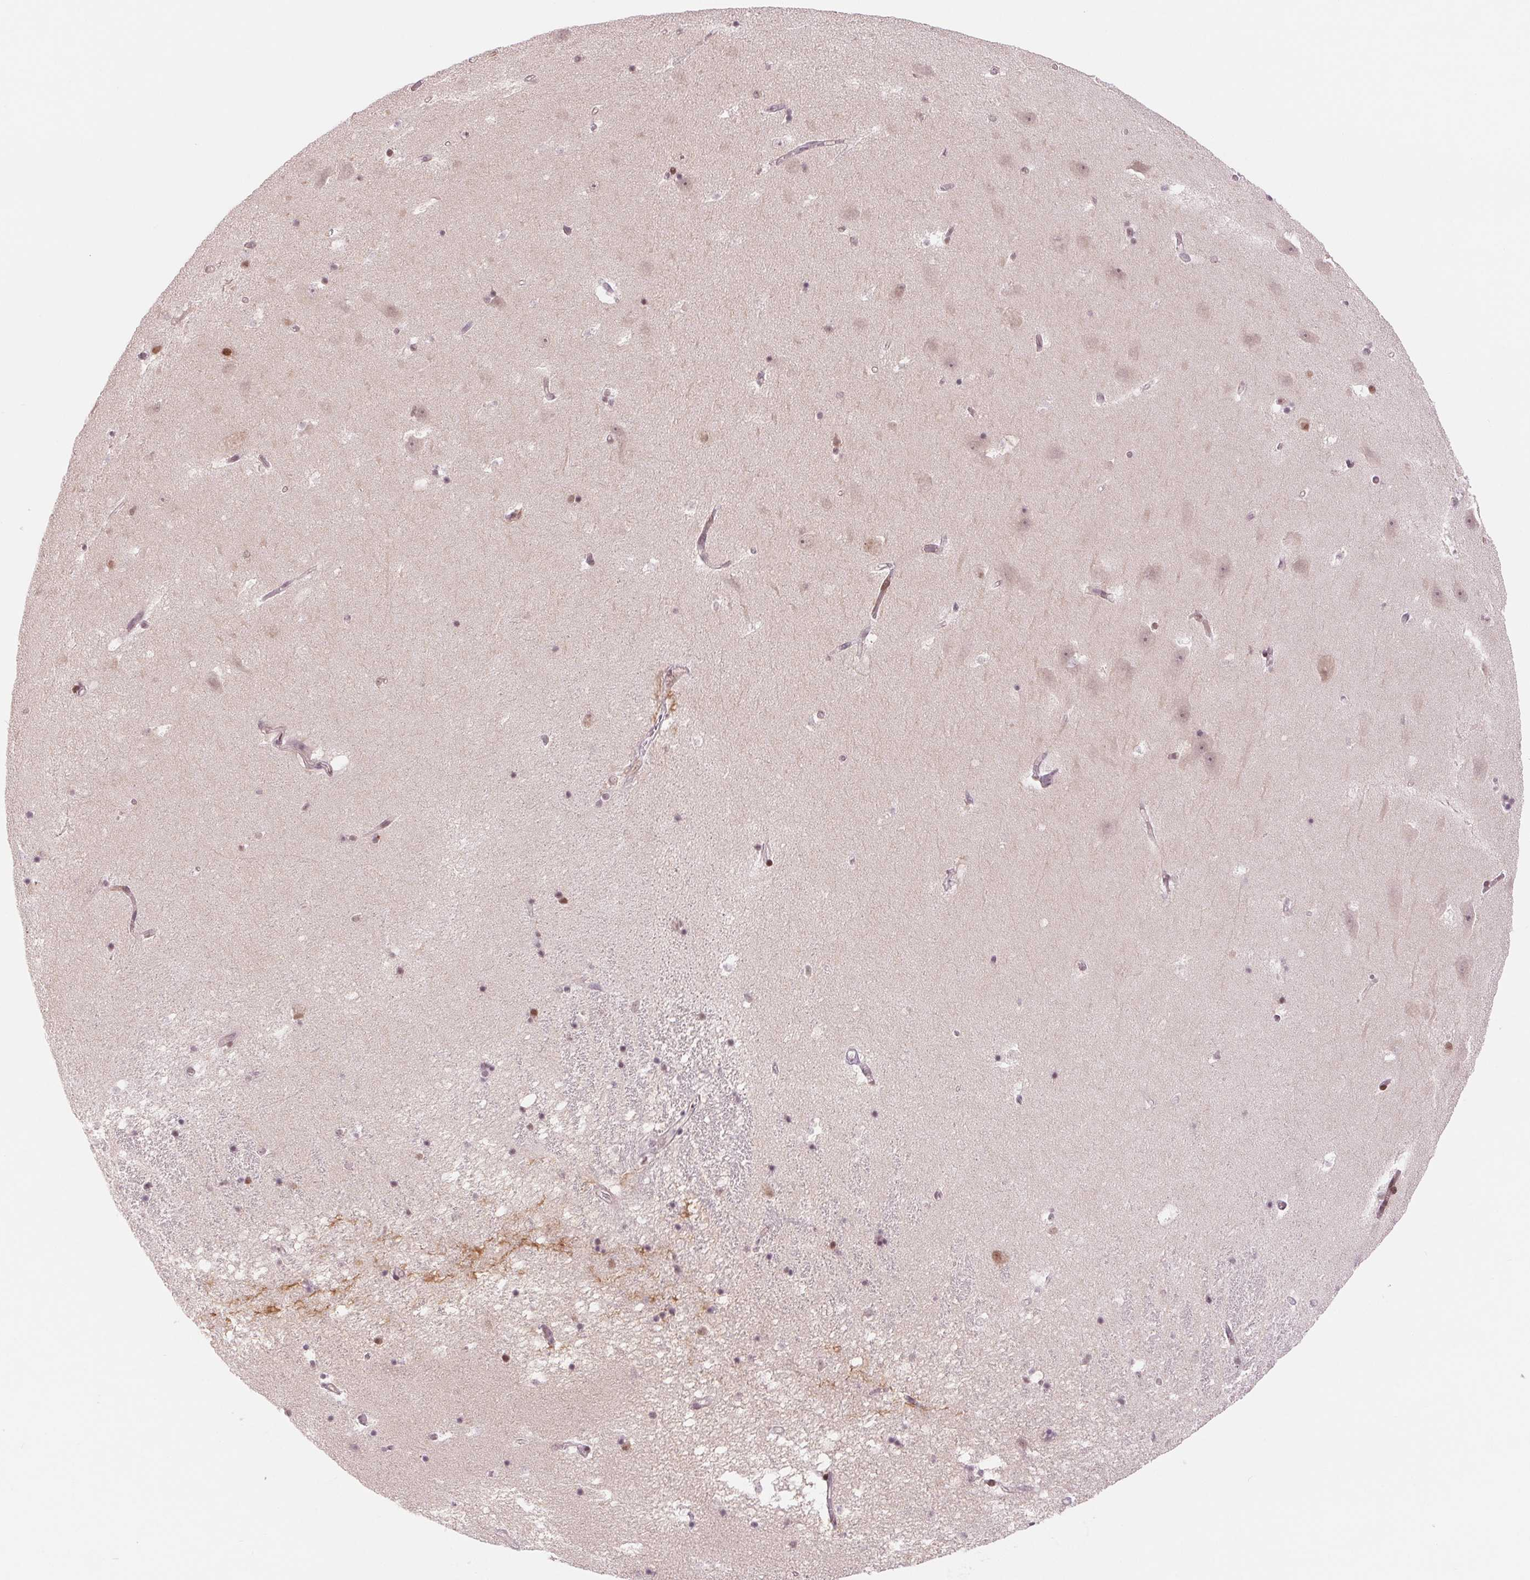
{"staining": {"intensity": "moderate", "quantity": "<25%", "location": "nuclear"}, "tissue": "hippocampus", "cell_type": "Glial cells", "image_type": "normal", "snomed": [{"axis": "morphology", "description": "Normal tissue, NOS"}, {"axis": "topography", "description": "Hippocampus"}], "caption": "A micrograph showing moderate nuclear staining in about <25% of glial cells in benign hippocampus, as visualized by brown immunohistochemical staining.", "gene": "DNAJB6", "patient": {"sex": "male", "age": 58}}